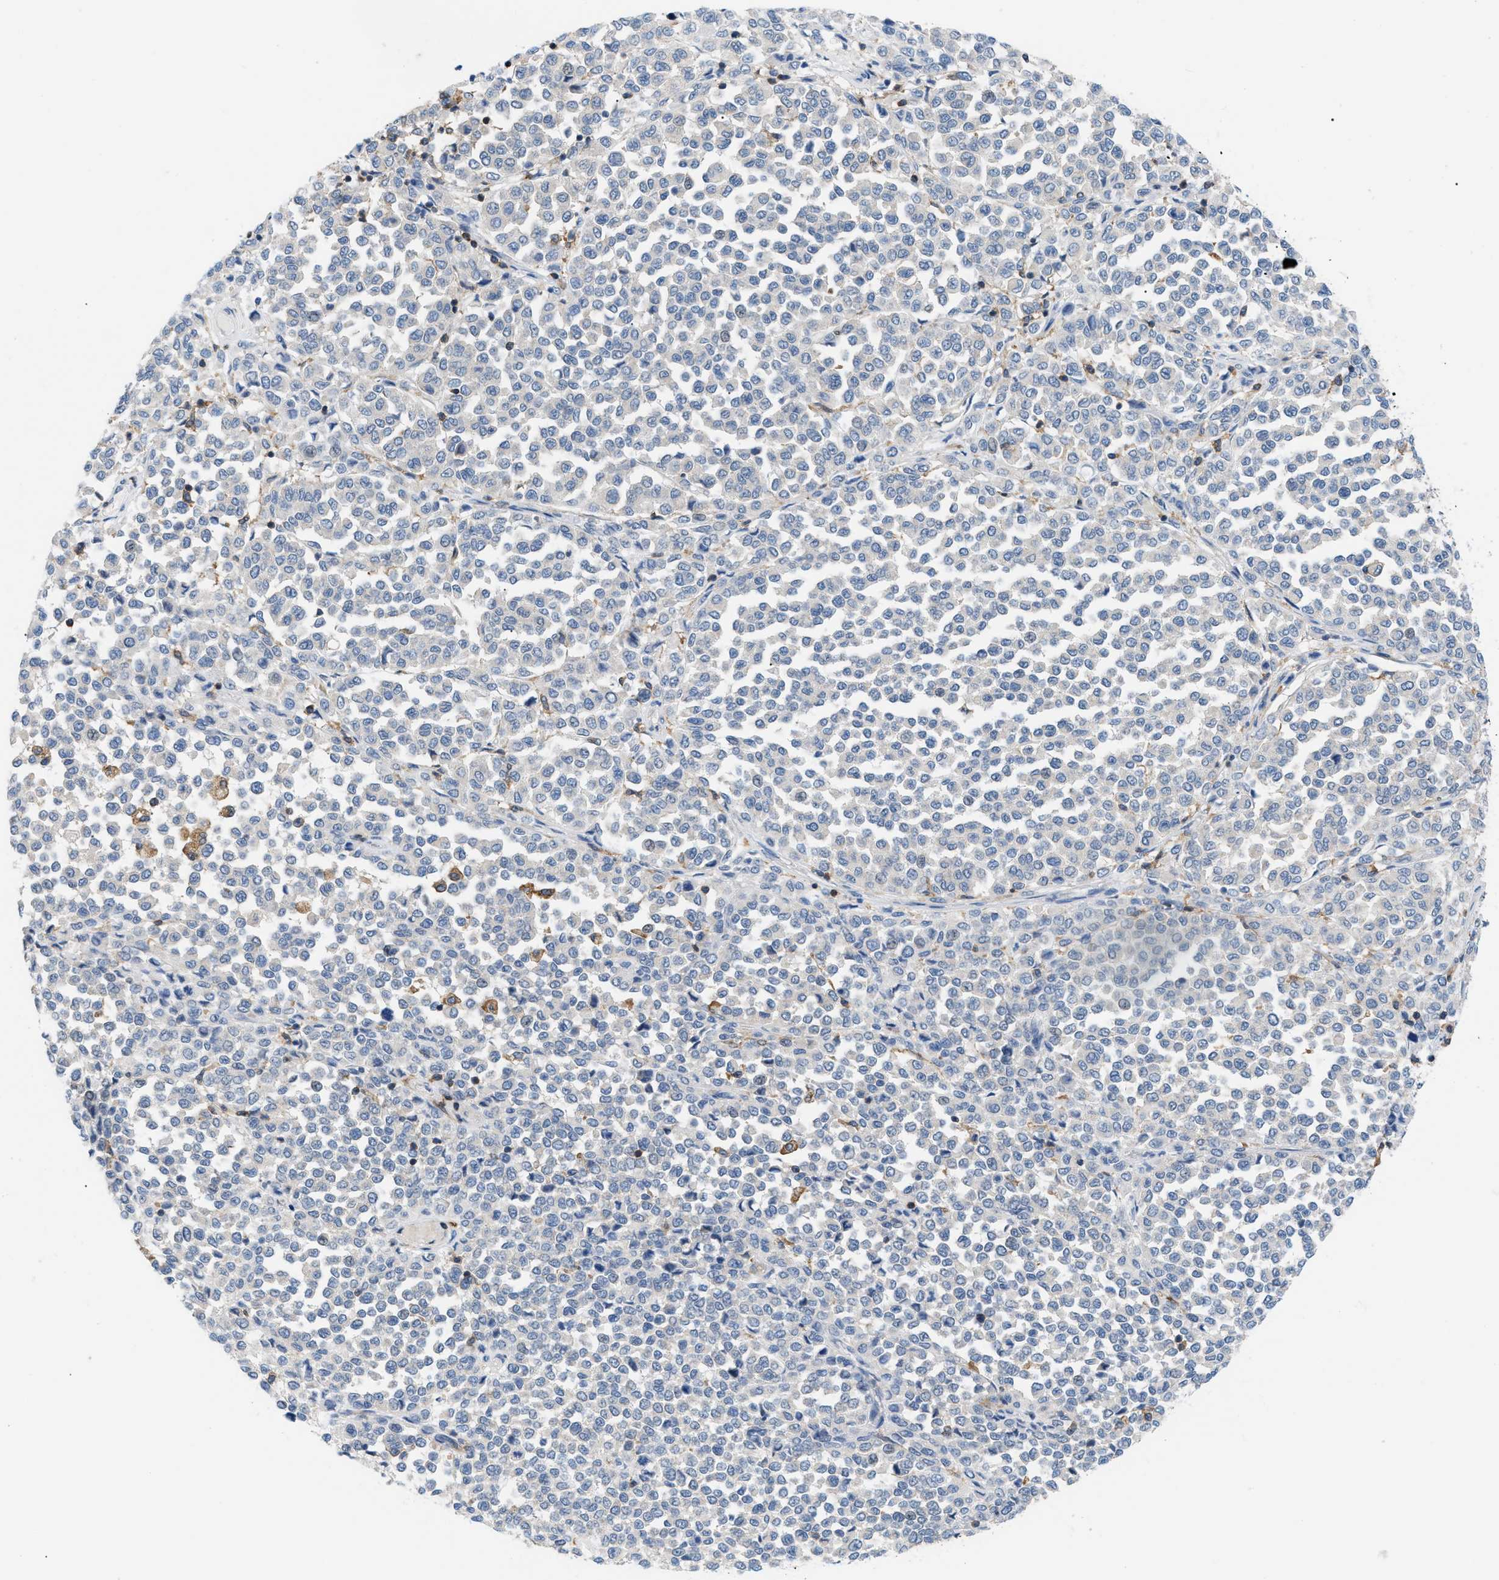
{"staining": {"intensity": "negative", "quantity": "none", "location": "none"}, "tissue": "melanoma", "cell_type": "Tumor cells", "image_type": "cancer", "snomed": [{"axis": "morphology", "description": "Malignant melanoma, Metastatic site"}, {"axis": "topography", "description": "Pancreas"}], "caption": "The photomicrograph shows no staining of tumor cells in melanoma. Brightfield microscopy of IHC stained with DAB (3,3'-diaminobenzidine) (brown) and hematoxylin (blue), captured at high magnification.", "gene": "INPP5D", "patient": {"sex": "female", "age": 30}}